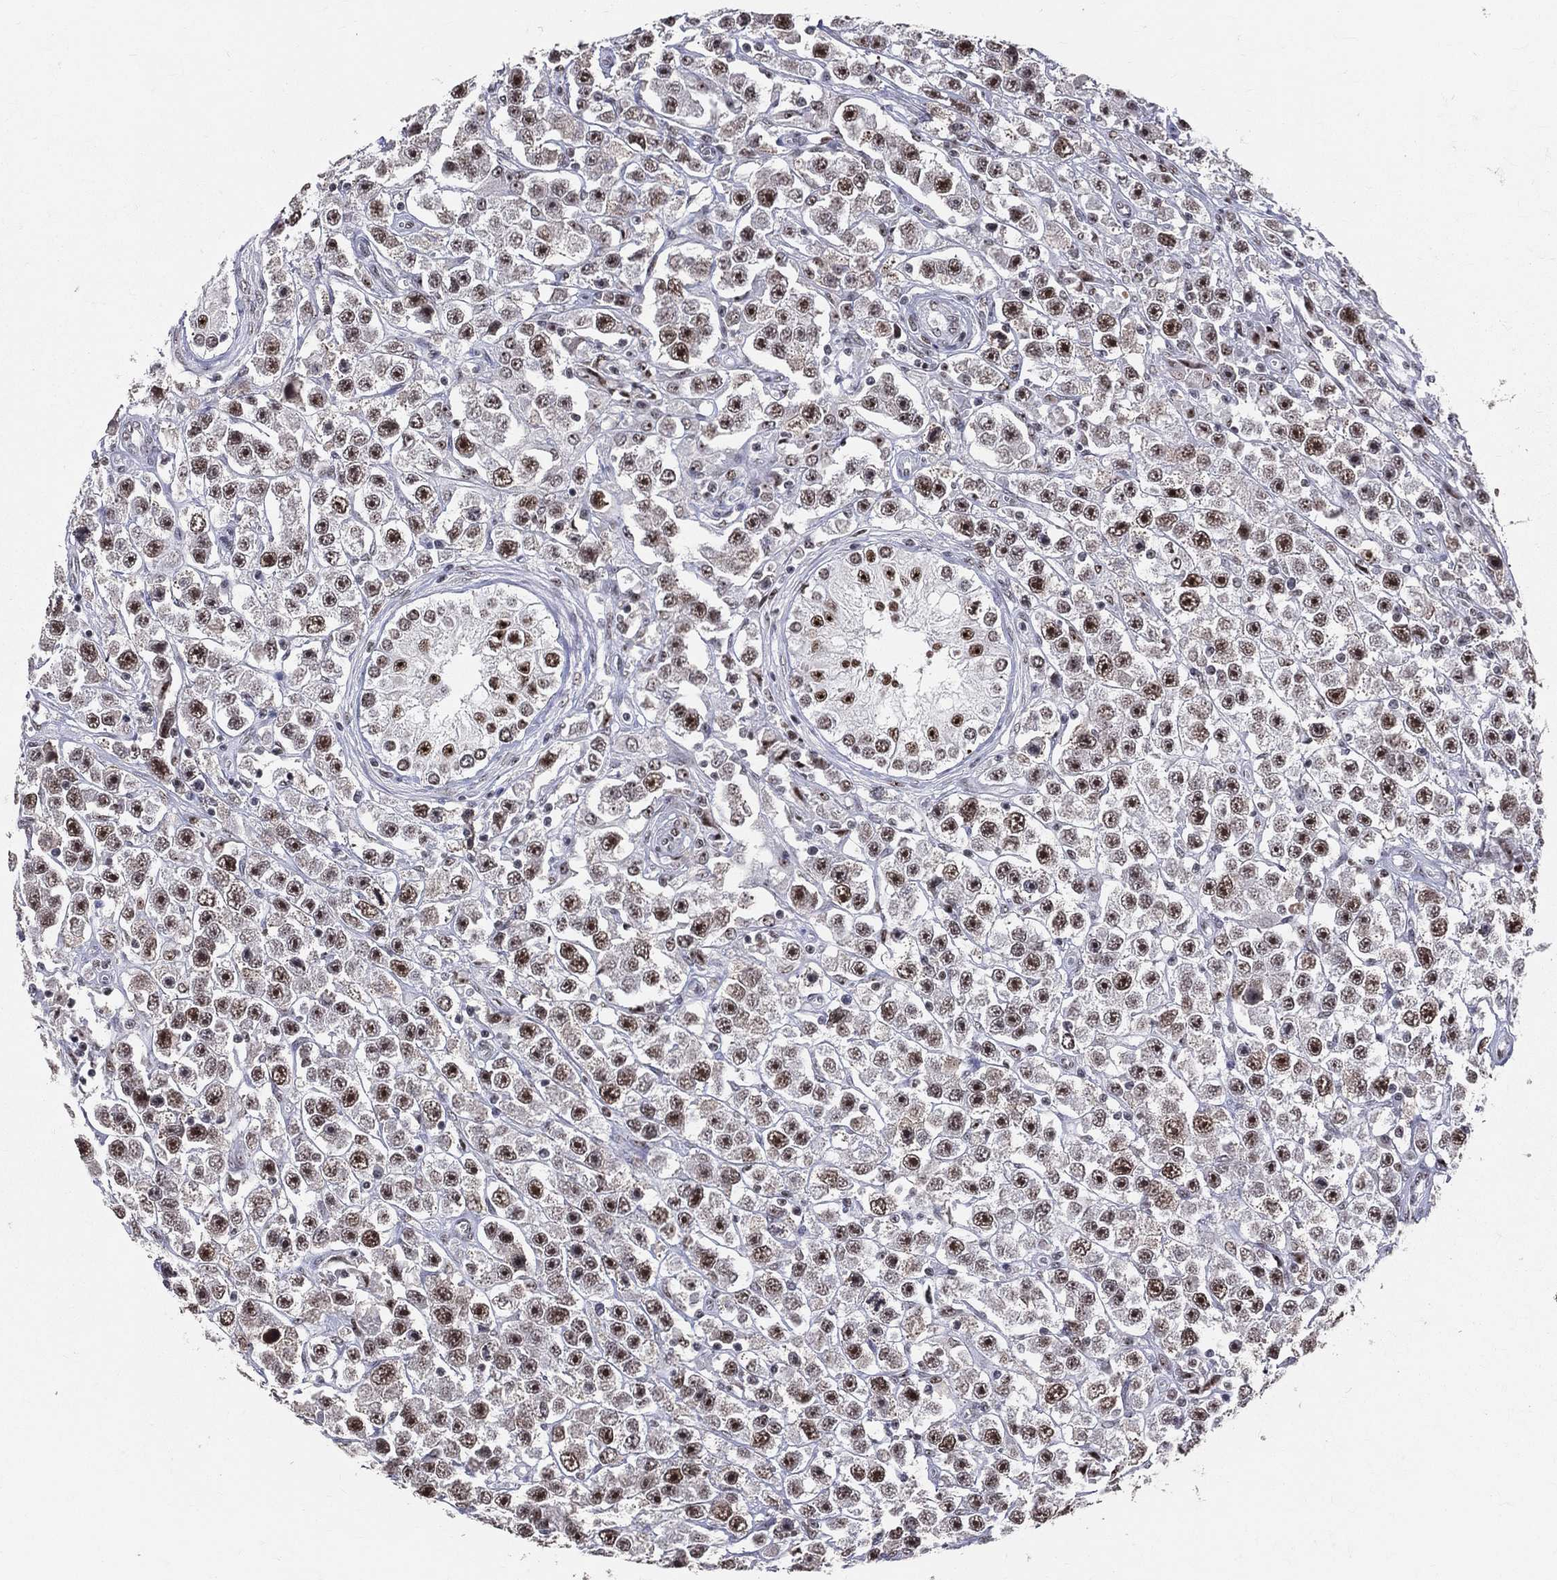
{"staining": {"intensity": "strong", "quantity": ">75%", "location": "nuclear"}, "tissue": "testis cancer", "cell_type": "Tumor cells", "image_type": "cancer", "snomed": [{"axis": "morphology", "description": "Seminoma, NOS"}, {"axis": "topography", "description": "Testis"}], "caption": "Testis cancer tissue displays strong nuclear staining in about >75% of tumor cells", "gene": "CDK7", "patient": {"sex": "male", "age": 45}}